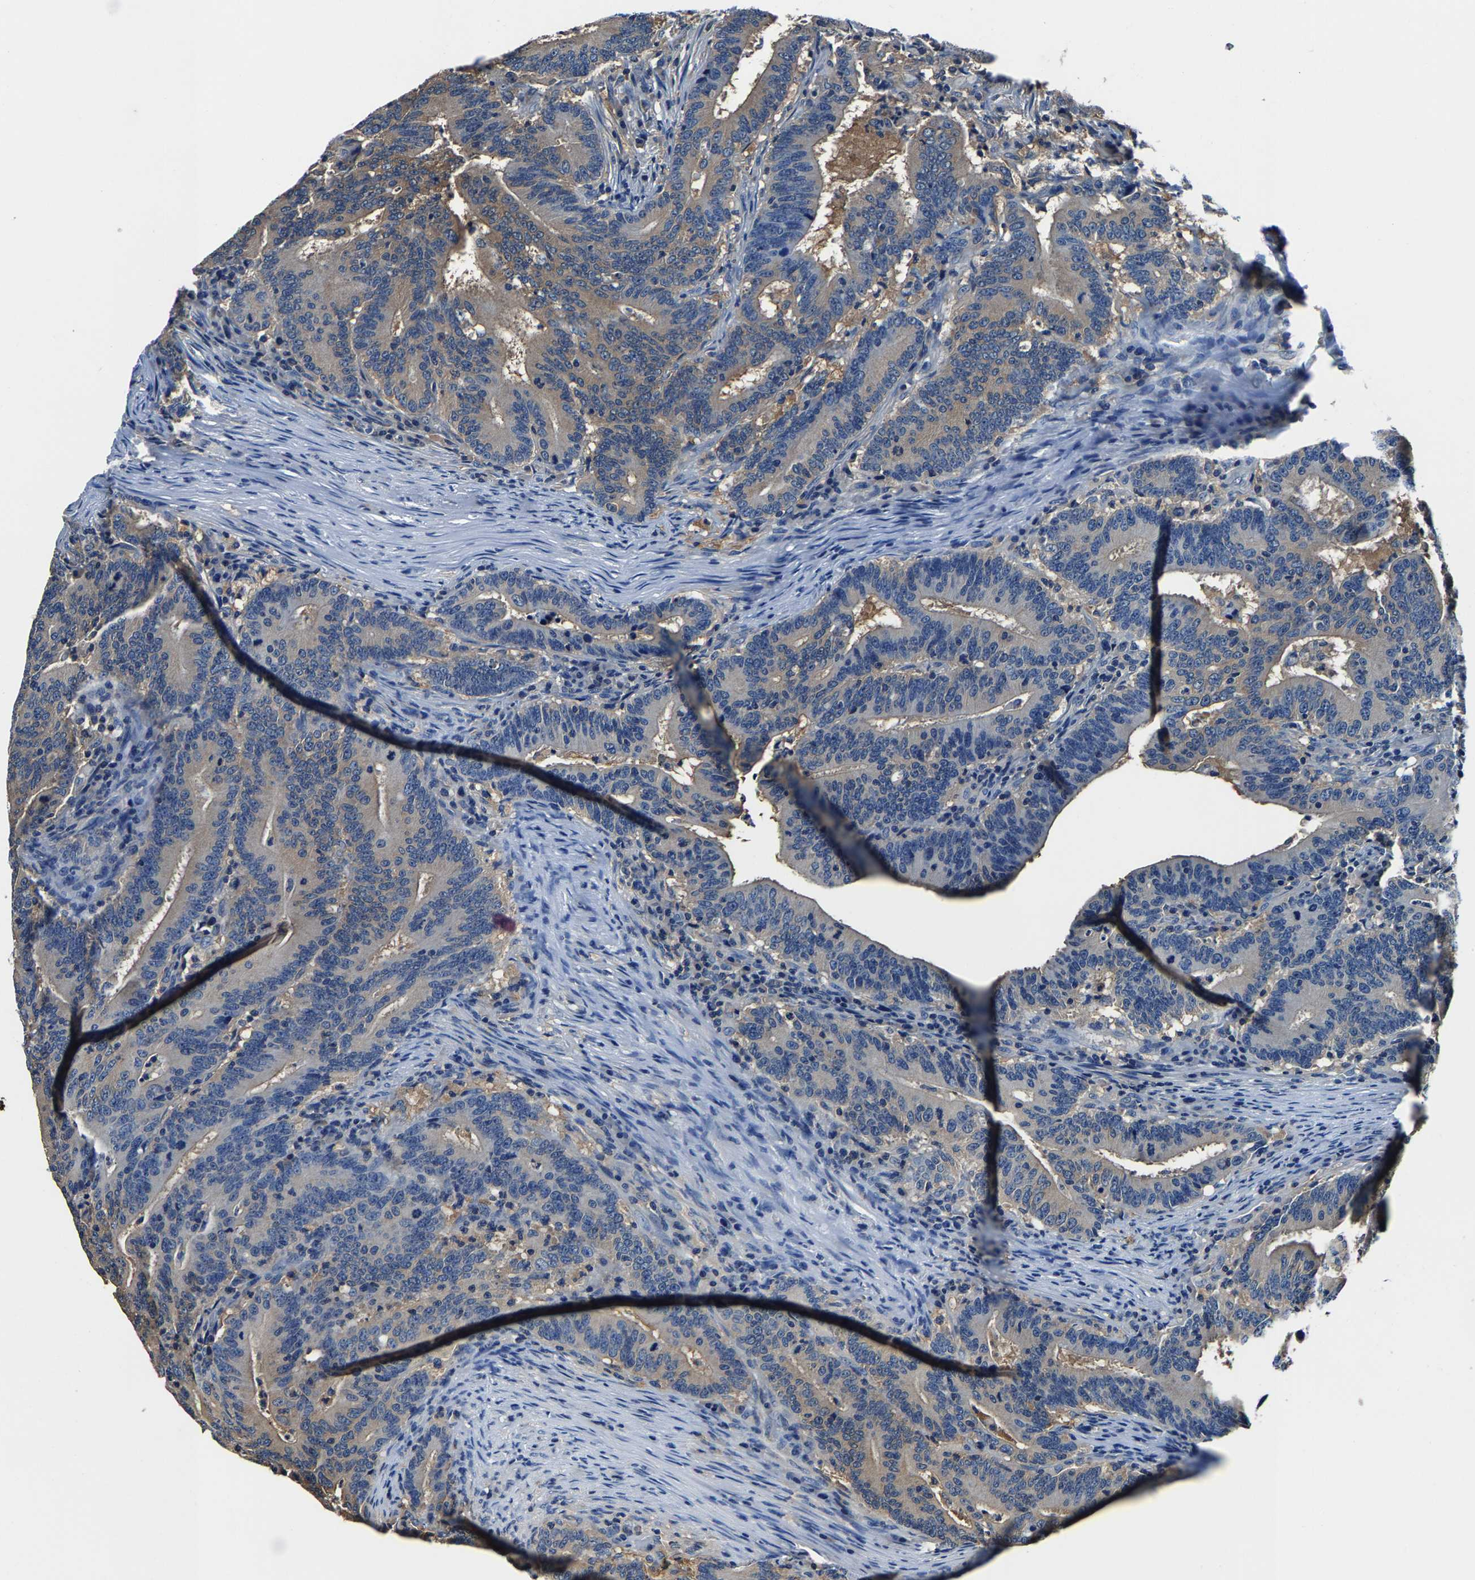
{"staining": {"intensity": "weak", "quantity": "<25%", "location": "cytoplasmic/membranous"}, "tissue": "colorectal cancer", "cell_type": "Tumor cells", "image_type": "cancer", "snomed": [{"axis": "morphology", "description": "Adenocarcinoma, NOS"}, {"axis": "topography", "description": "Colon"}], "caption": "Tumor cells are negative for protein expression in human colorectal adenocarcinoma. Brightfield microscopy of immunohistochemistry stained with DAB (3,3'-diaminobenzidine) (brown) and hematoxylin (blue), captured at high magnification.", "gene": "ALDOB", "patient": {"sex": "female", "age": 66}}